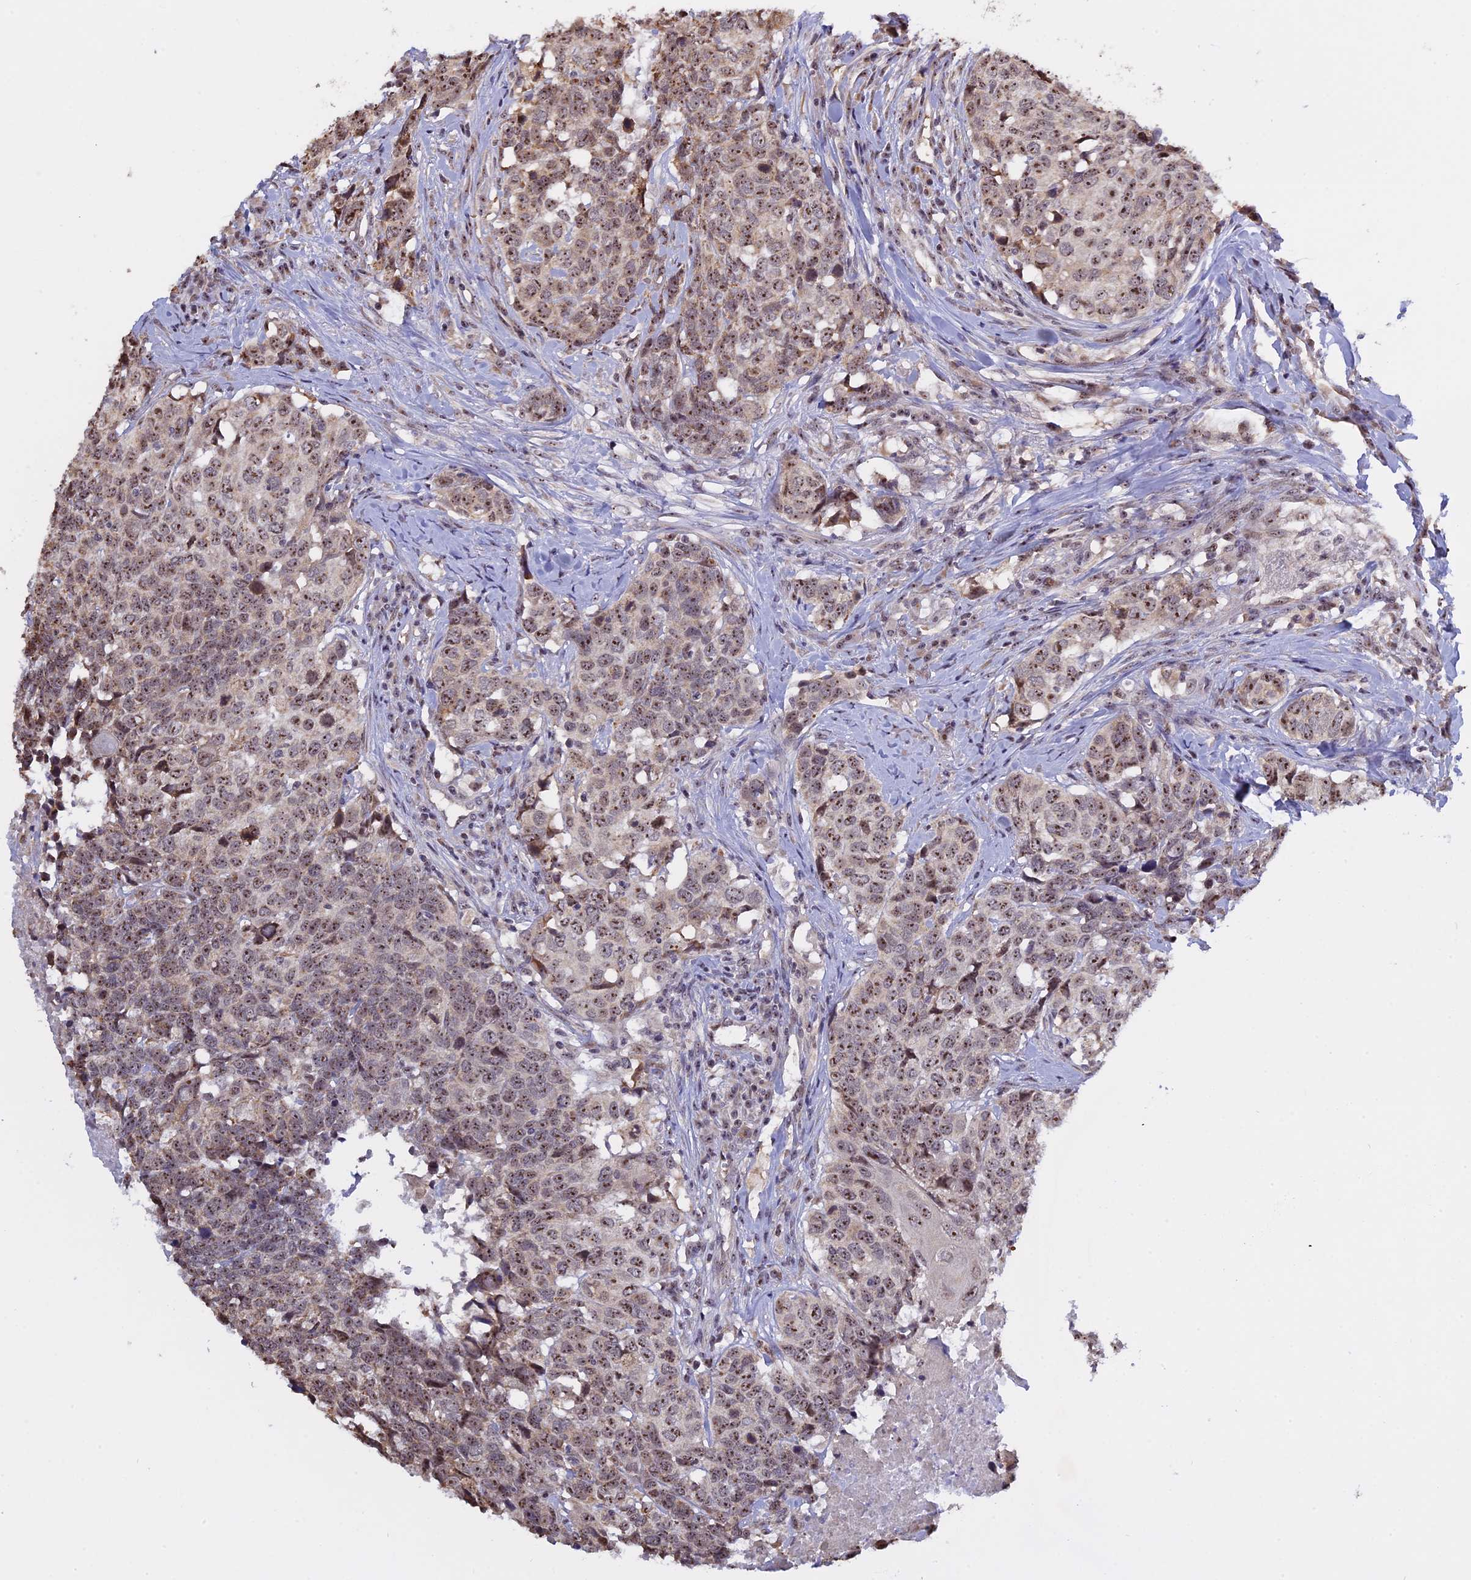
{"staining": {"intensity": "moderate", "quantity": ">75%", "location": "nuclear"}, "tissue": "head and neck cancer", "cell_type": "Tumor cells", "image_type": "cancer", "snomed": [{"axis": "morphology", "description": "Squamous cell carcinoma, NOS"}, {"axis": "topography", "description": "Head-Neck"}], "caption": "Moderate nuclear staining is seen in about >75% of tumor cells in squamous cell carcinoma (head and neck).", "gene": "MGA", "patient": {"sex": "male", "age": 66}}